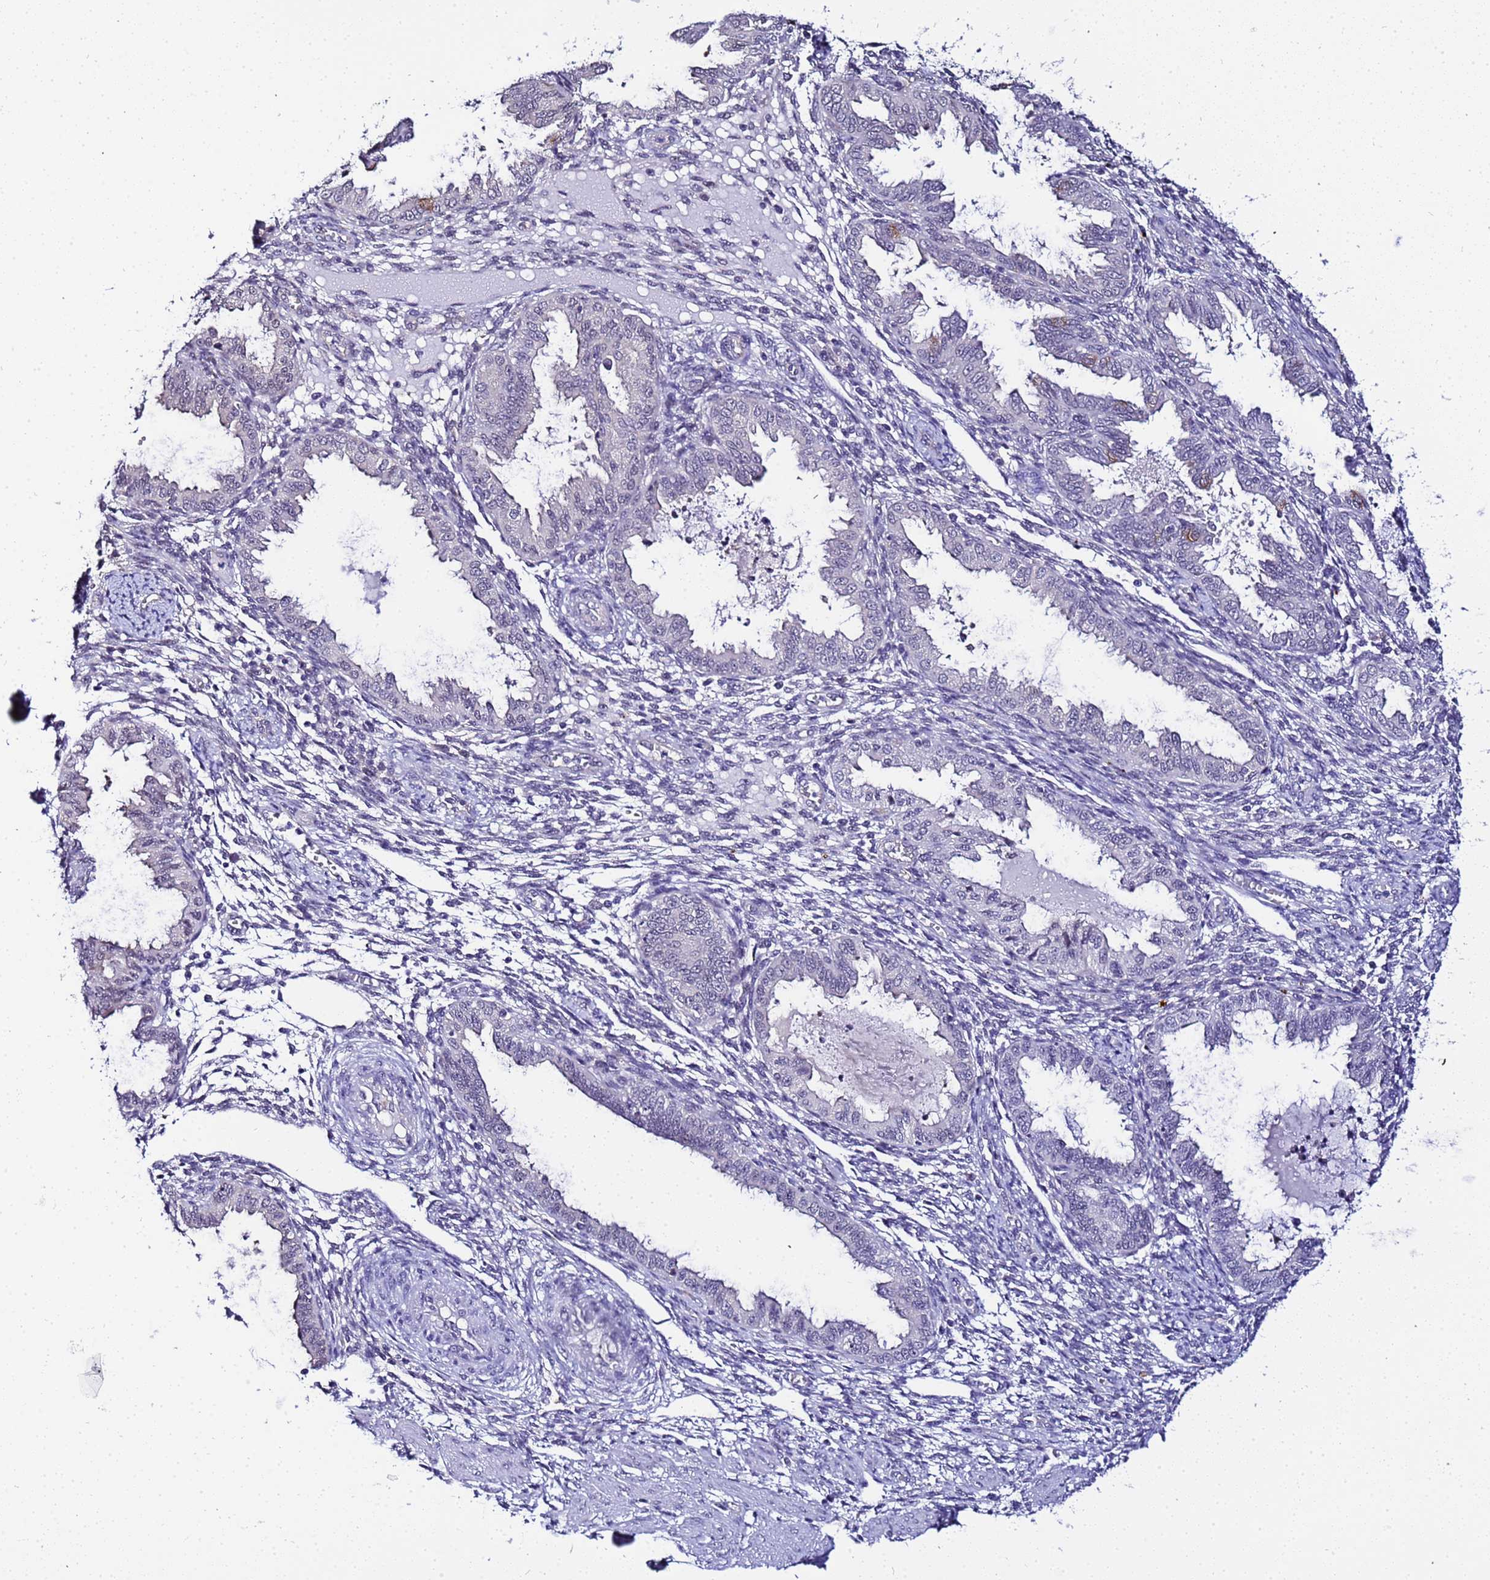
{"staining": {"intensity": "negative", "quantity": "none", "location": "none"}, "tissue": "endometrium", "cell_type": "Cells in endometrial stroma", "image_type": "normal", "snomed": [{"axis": "morphology", "description": "Normal tissue, NOS"}, {"axis": "topography", "description": "Endometrium"}], "caption": "Image shows no significant protein expression in cells in endometrial stroma of benign endometrium.", "gene": "ACTL6B", "patient": {"sex": "female", "age": 33}}